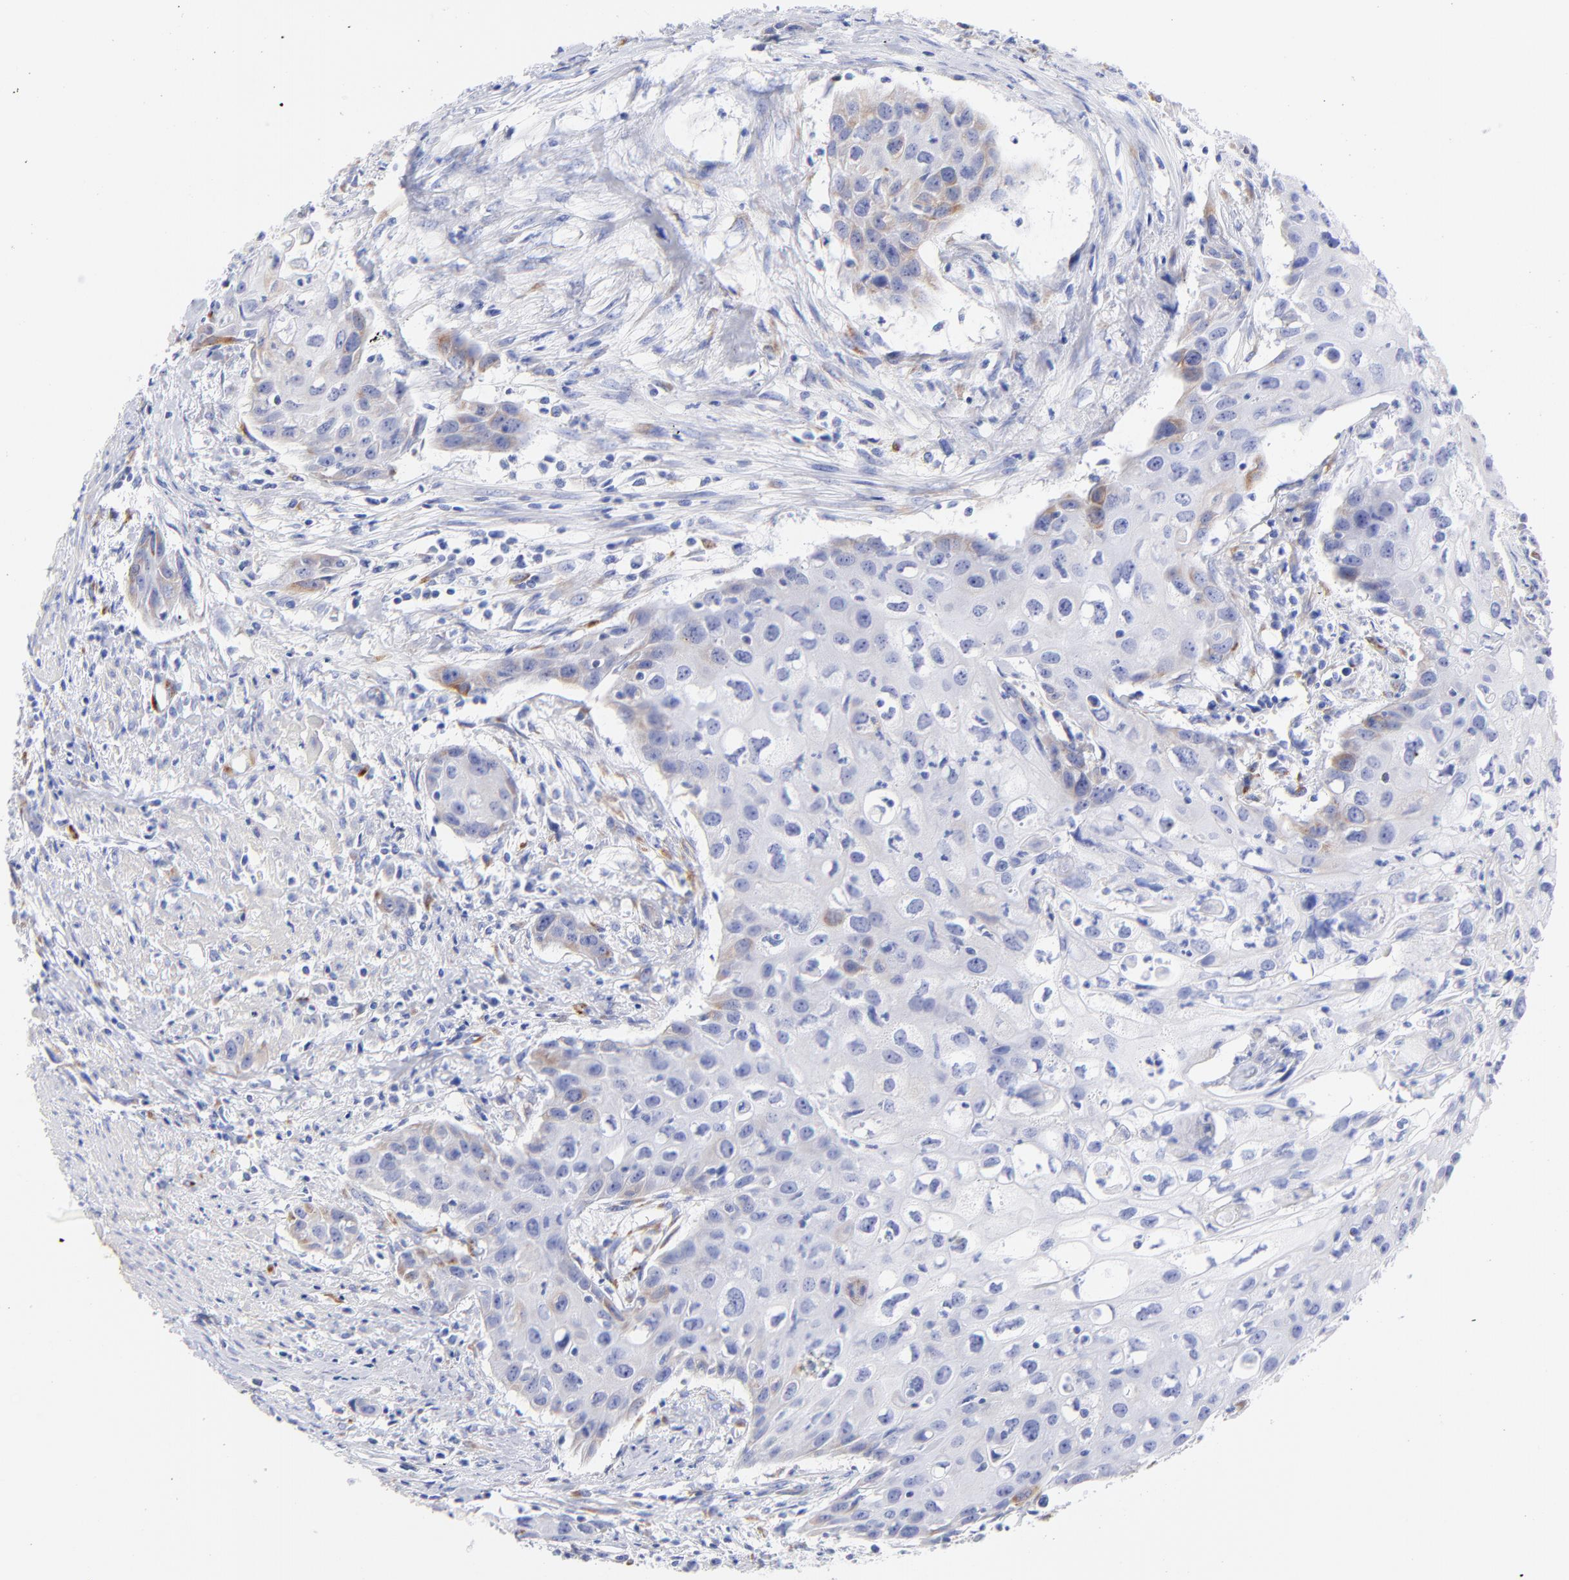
{"staining": {"intensity": "weak", "quantity": "<25%", "location": "cytoplasmic/membranous"}, "tissue": "urothelial cancer", "cell_type": "Tumor cells", "image_type": "cancer", "snomed": [{"axis": "morphology", "description": "Urothelial carcinoma, High grade"}, {"axis": "topography", "description": "Urinary bladder"}], "caption": "An image of urothelial carcinoma (high-grade) stained for a protein exhibits no brown staining in tumor cells. (DAB immunohistochemistry visualized using brightfield microscopy, high magnification).", "gene": "C1QTNF6", "patient": {"sex": "male", "age": 54}}